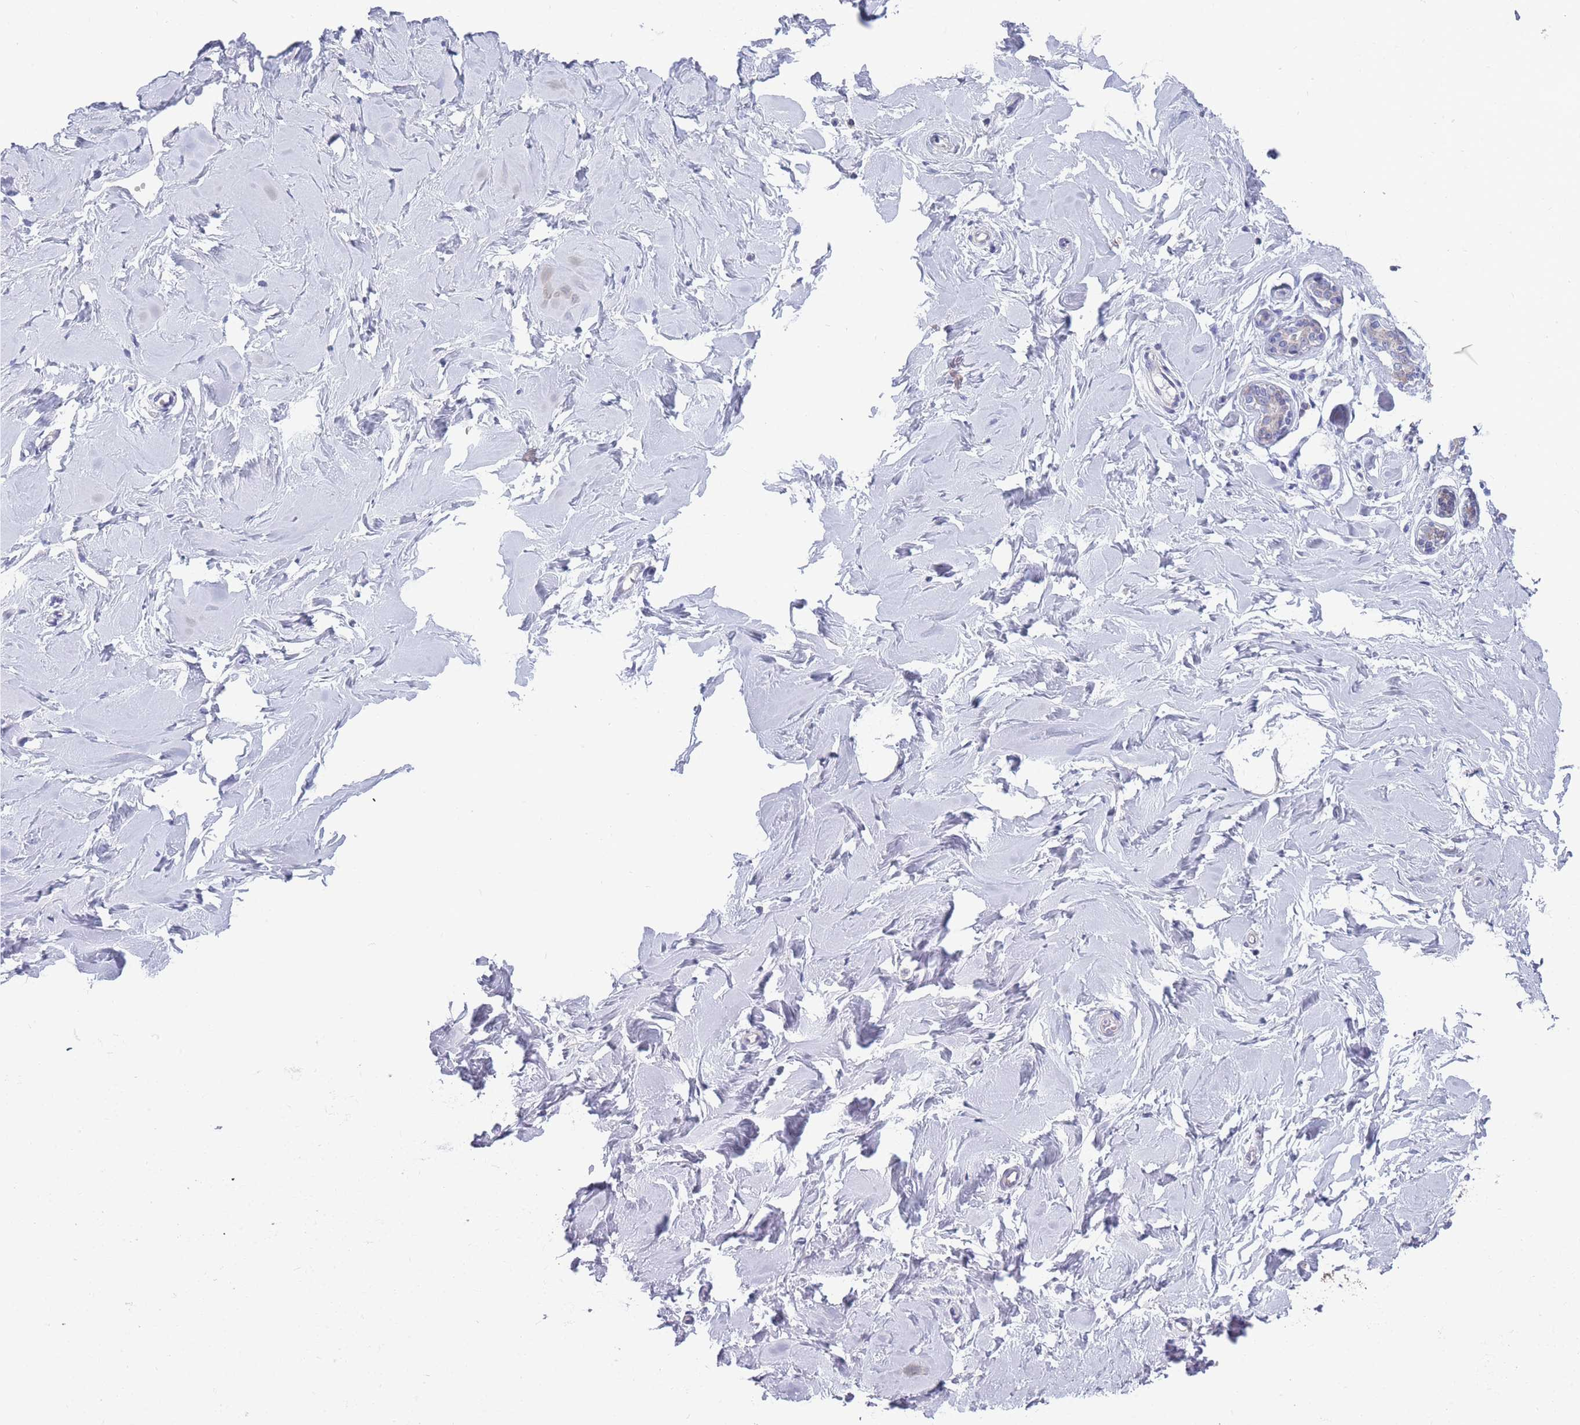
{"staining": {"intensity": "negative", "quantity": "none", "location": "none"}, "tissue": "breast", "cell_type": "Adipocytes", "image_type": "normal", "snomed": [{"axis": "morphology", "description": "Normal tissue, NOS"}, {"axis": "topography", "description": "Breast"}], "caption": "The photomicrograph shows no staining of adipocytes in normal breast. (Stains: DAB immunohistochemistry (IHC) with hematoxylin counter stain, Microscopy: brightfield microscopy at high magnification).", "gene": "NDUFAF6", "patient": {"sex": "female", "age": 23}}